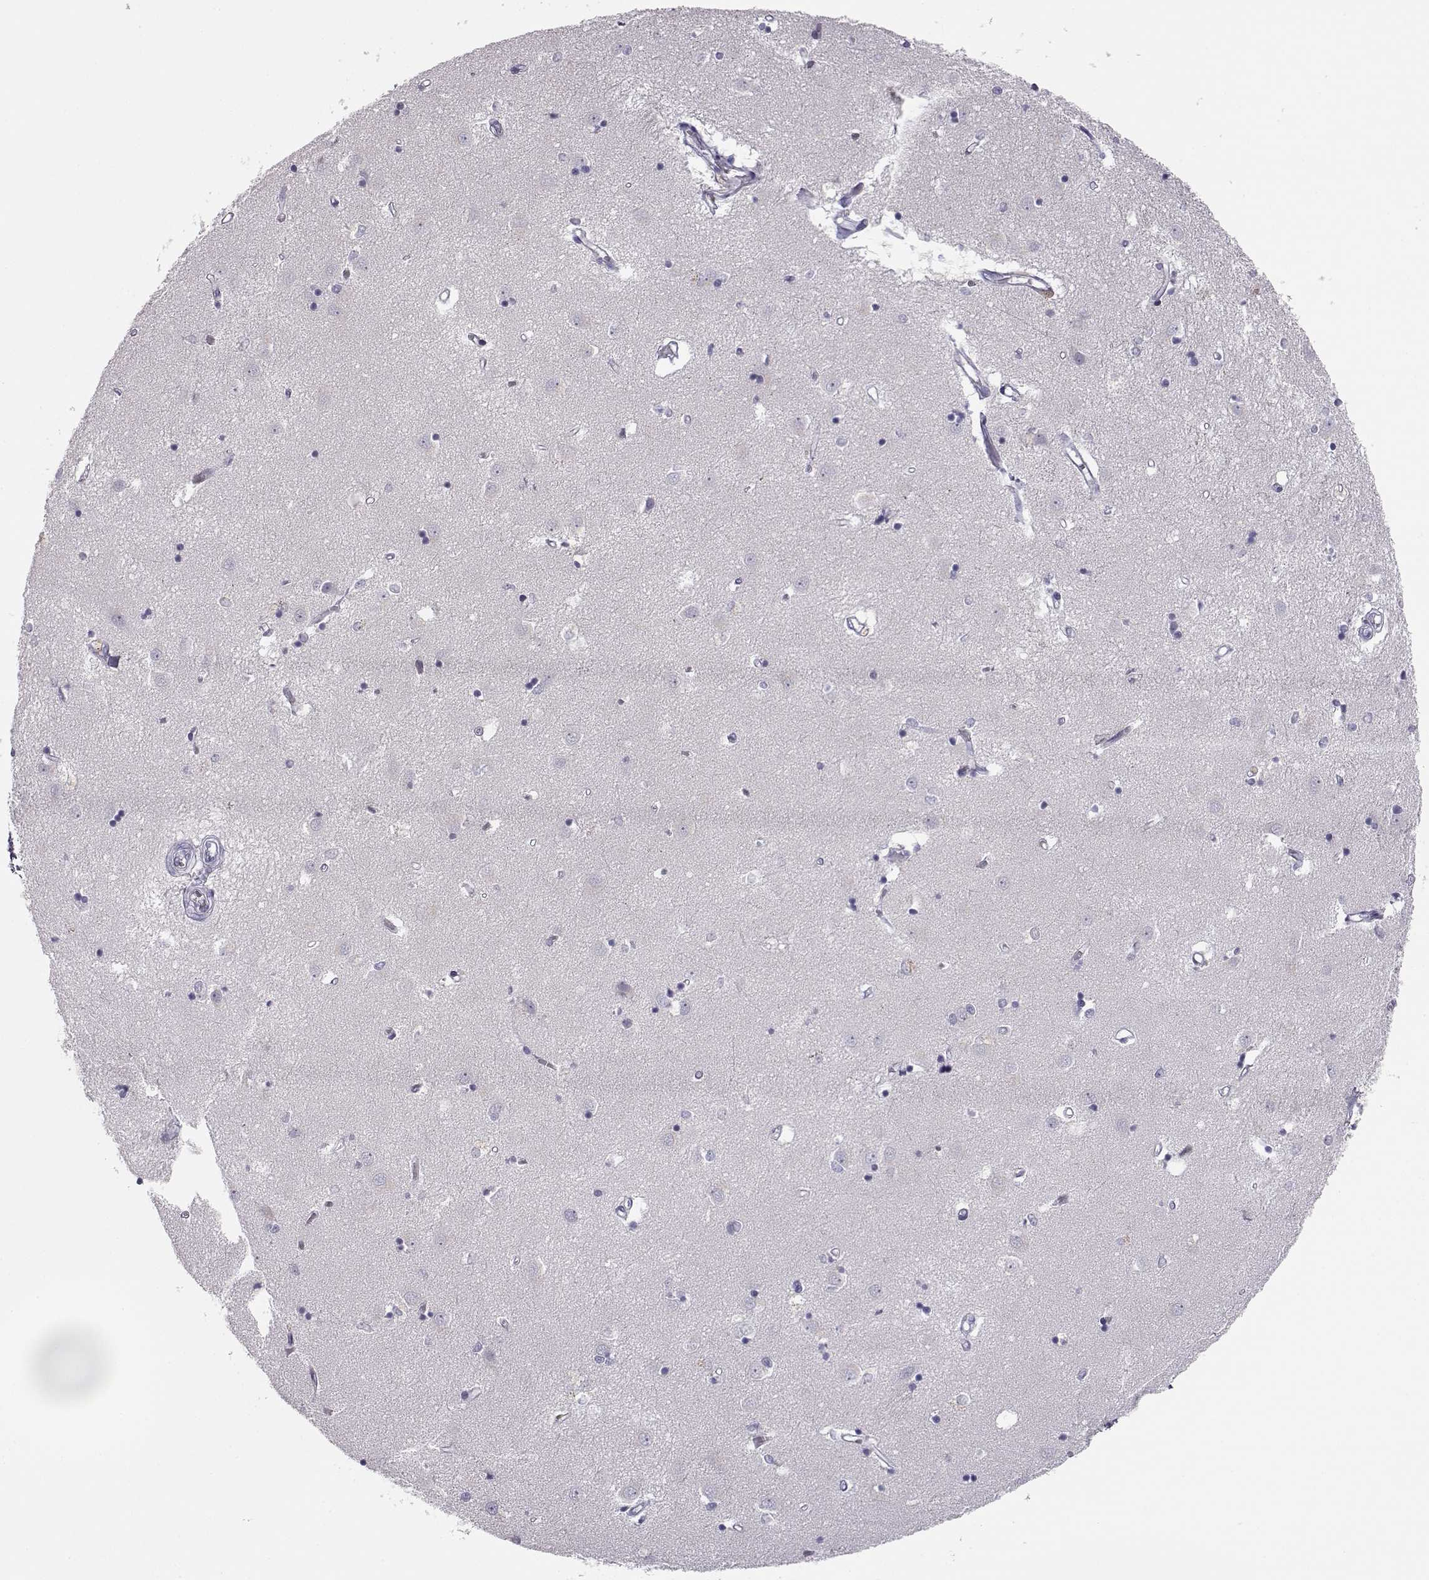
{"staining": {"intensity": "negative", "quantity": "none", "location": "none"}, "tissue": "caudate", "cell_type": "Glial cells", "image_type": "normal", "snomed": [{"axis": "morphology", "description": "Normal tissue, NOS"}, {"axis": "topography", "description": "Lateral ventricle wall"}], "caption": "An image of caudate stained for a protein displays no brown staining in glial cells.", "gene": "MYCBPAP", "patient": {"sex": "male", "age": 54}}